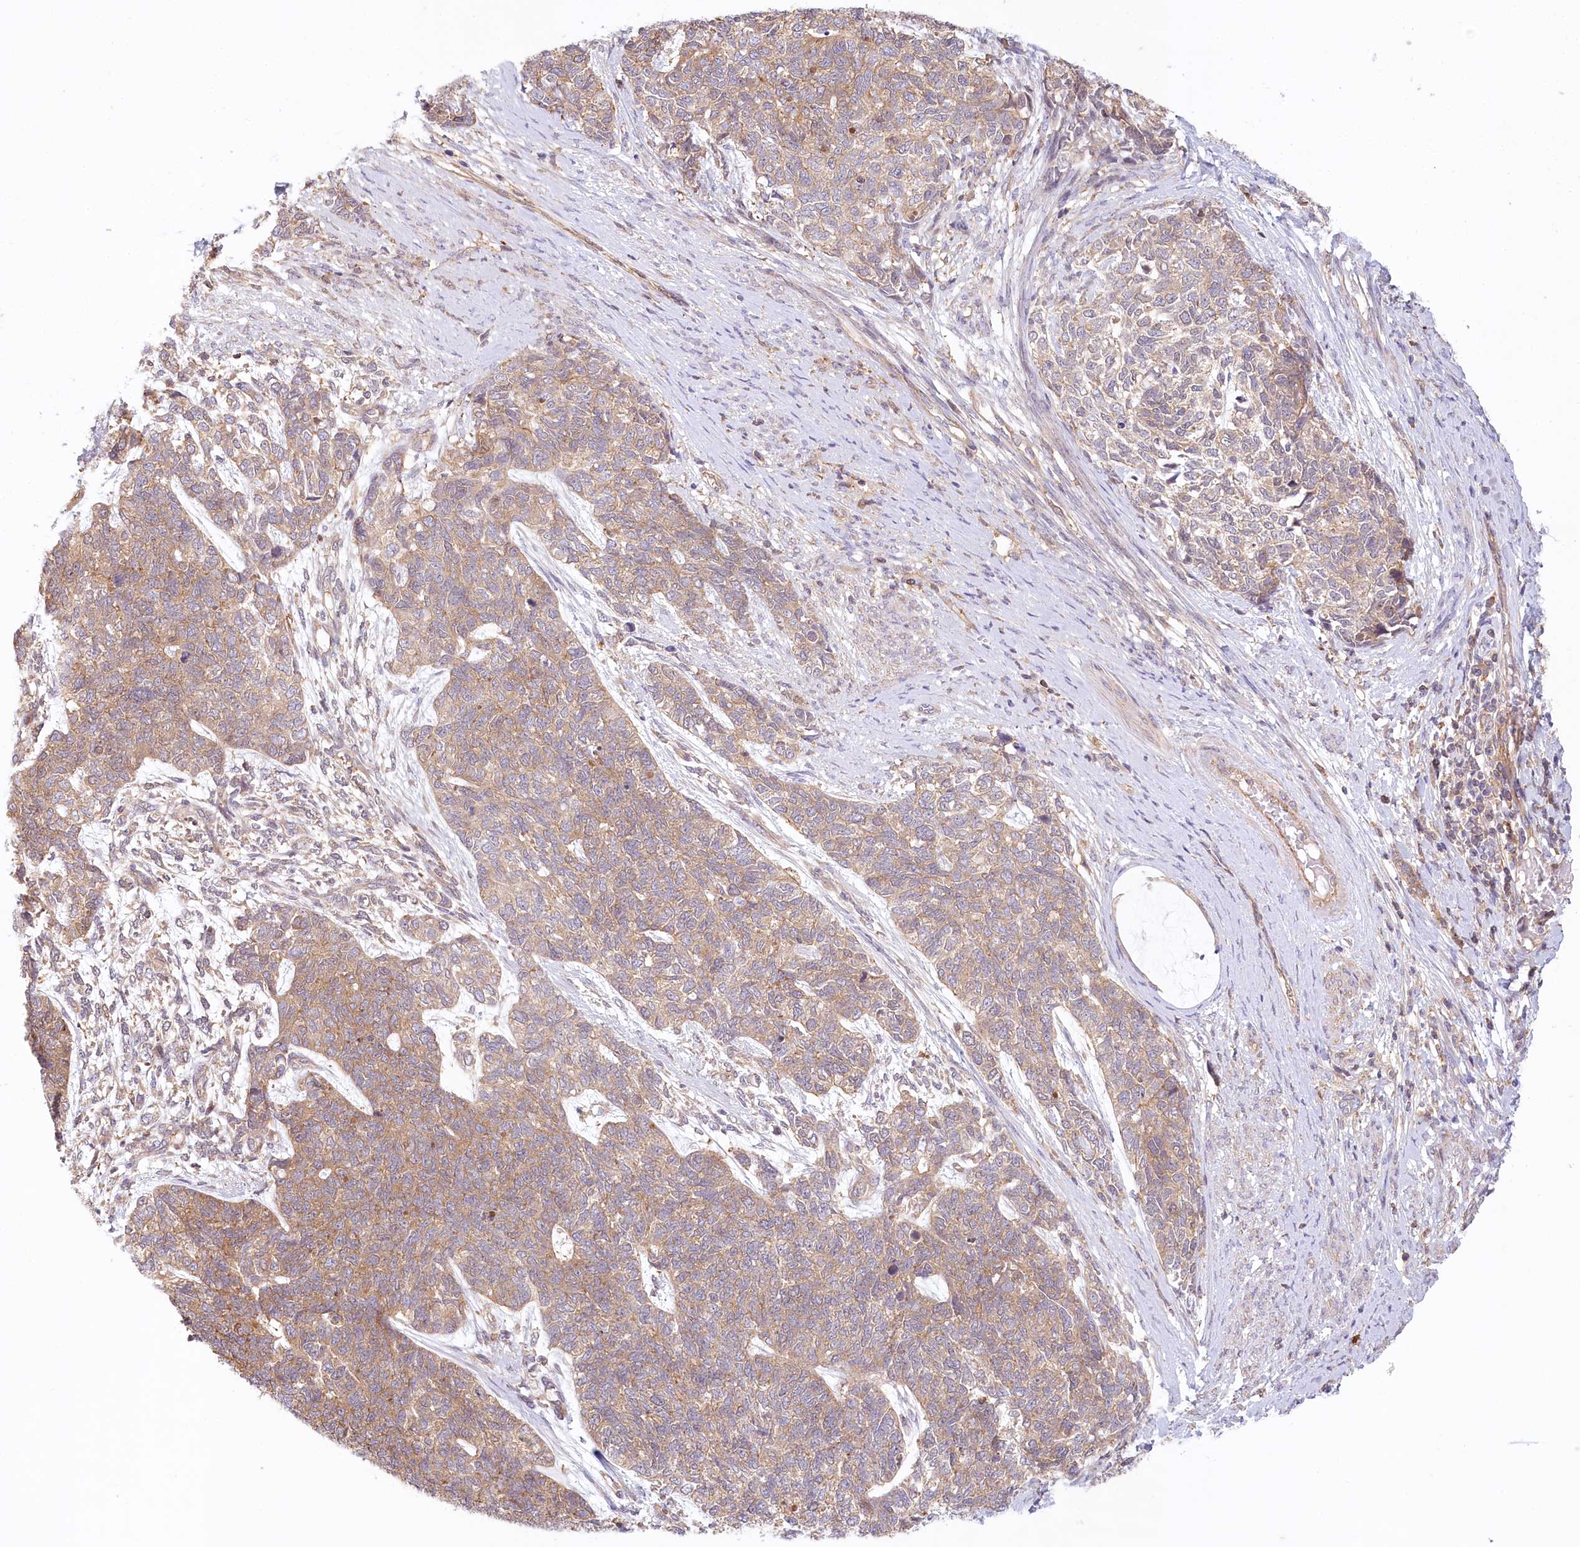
{"staining": {"intensity": "weak", "quantity": ">75%", "location": "cytoplasmic/membranous"}, "tissue": "cervical cancer", "cell_type": "Tumor cells", "image_type": "cancer", "snomed": [{"axis": "morphology", "description": "Squamous cell carcinoma, NOS"}, {"axis": "topography", "description": "Cervix"}], "caption": "This micrograph exhibits IHC staining of cervical cancer (squamous cell carcinoma), with low weak cytoplasmic/membranous staining in about >75% of tumor cells.", "gene": "UMPS", "patient": {"sex": "female", "age": 63}}